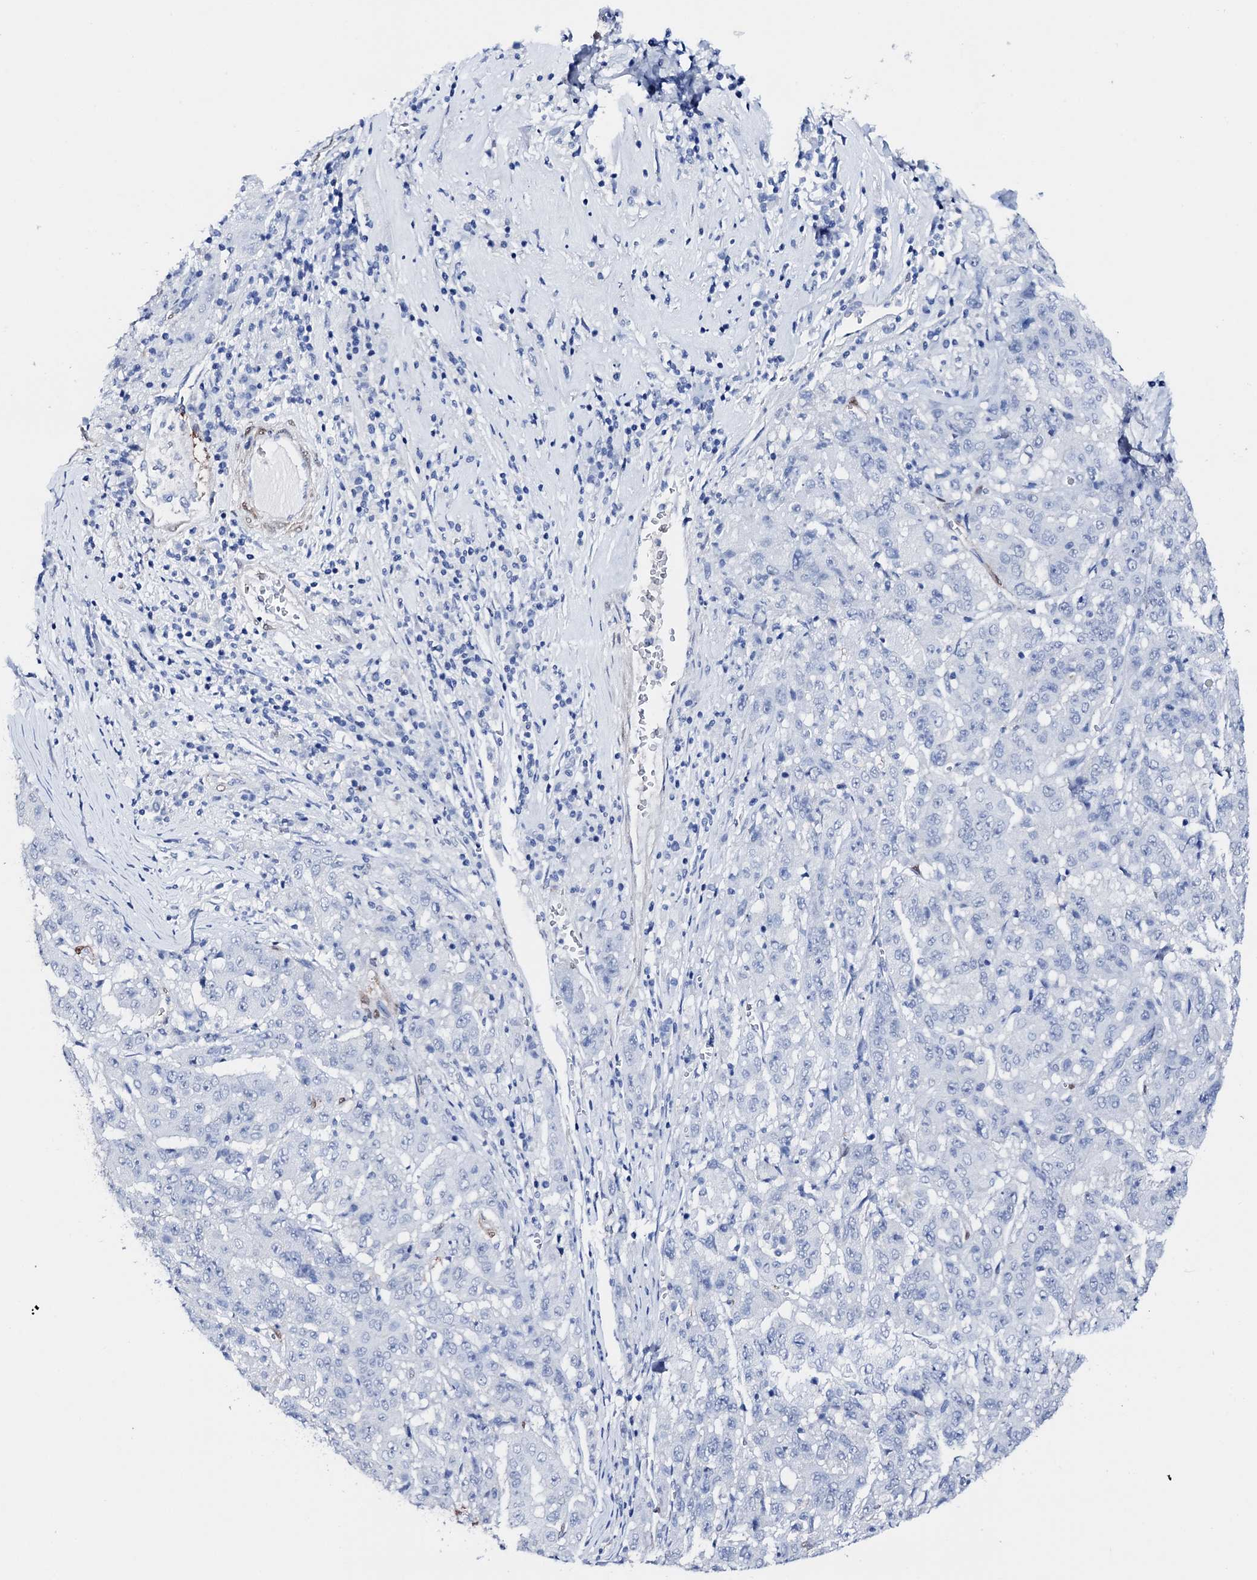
{"staining": {"intensity": "negative", "quantity": "none", "location": "none"}, "tissue": "pancreatic cancer", "cell_type": "Tumor cells", "image_type": "cancer", "snomed": [{"axis": "morphology", "description": "Adenocarcinoma, NOS"}, {"axis": "topography", "description": "Pancreas"}], "caption": "A histopathology image of adenocarcinoma (pancreatic) stained for a protein shows no brown staining in tumor cells.", "gene": "NRIP2", "patient": {"sex": "male", "age": 63}}